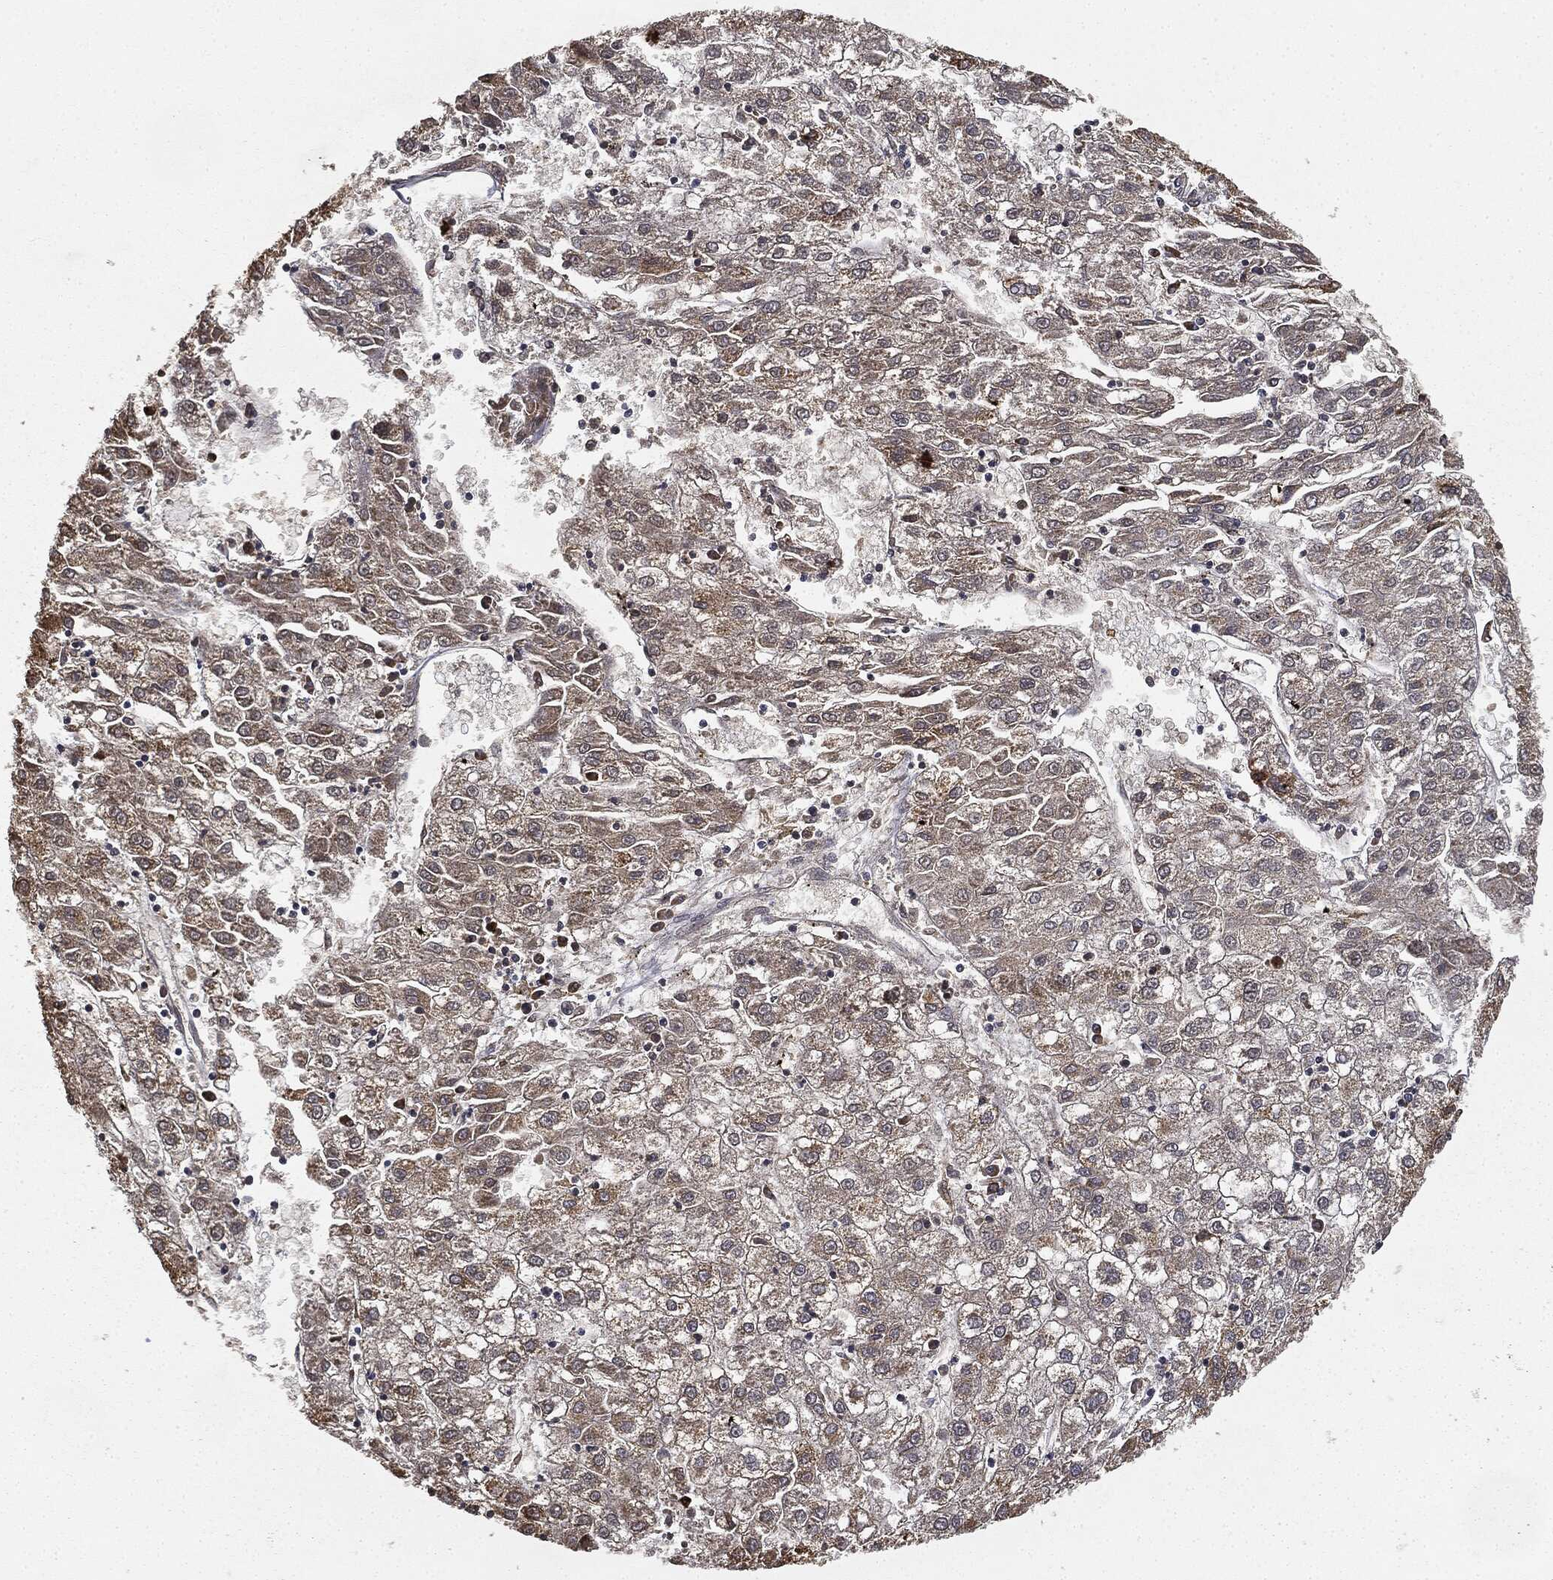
{"staining": {"intensity": "weak", "quantity": ">75%", "location": "cytoplasmic/membranous"}, "tissue": "liver cancer", "cell_type": "Tumor cells", "image_type": "cancer", "snomed": [{"axis": "morphology", "description": "Carcinoma, Hepatocellular, NOS"}, {"axis": "topography", "description": "Liver"}], "caption": "Weak cytoplasmic/membranous positivity for a protein is seen in about >75% of tumor cells of hepatocellular carcinoma (liver) using IHC.", "gene": "MIER2", "patient": {"sex": "male", "age": 72}}